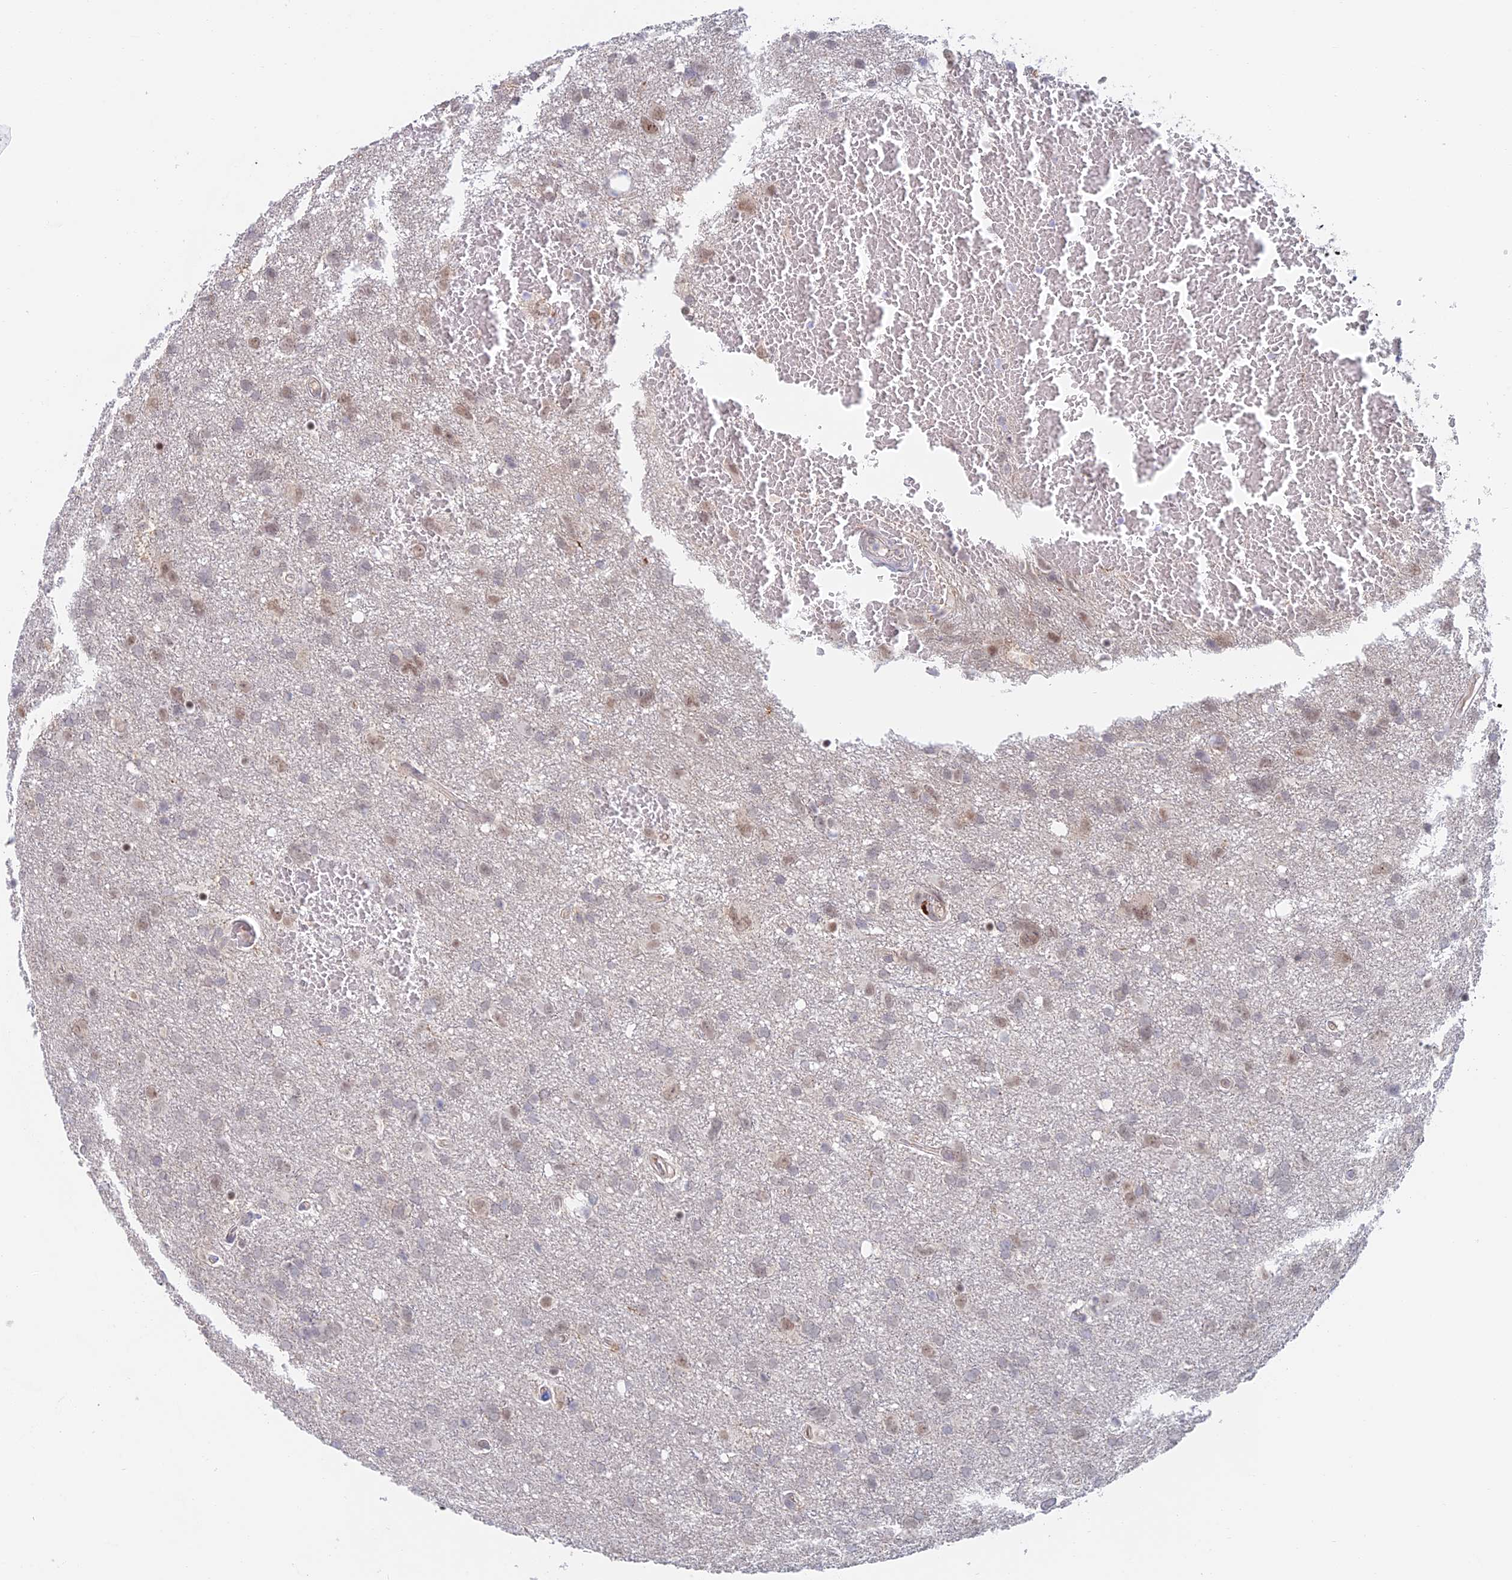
{"staining": {"intensity": "moderate", "quantity": "<25%", "location": "nuclear"}, "tissue": "glioma", "cell_type": "Tumor cells", "image_type": "cancer", "snomed": [{"axis": "morphology", "description": "Glioma, malignant, High grade"}, {"axis": "topography", "description": "Brain"}], "caption": "This micrograph reveals malignant high-grade glioma stained with IHC to label a protein in brown. The nuclear of tumor cells show moderate positivity for the protein. Nuclei are counter-stained blue.", "gene": "ZUP1", "patient": {"sex": "male", "age": 61}}